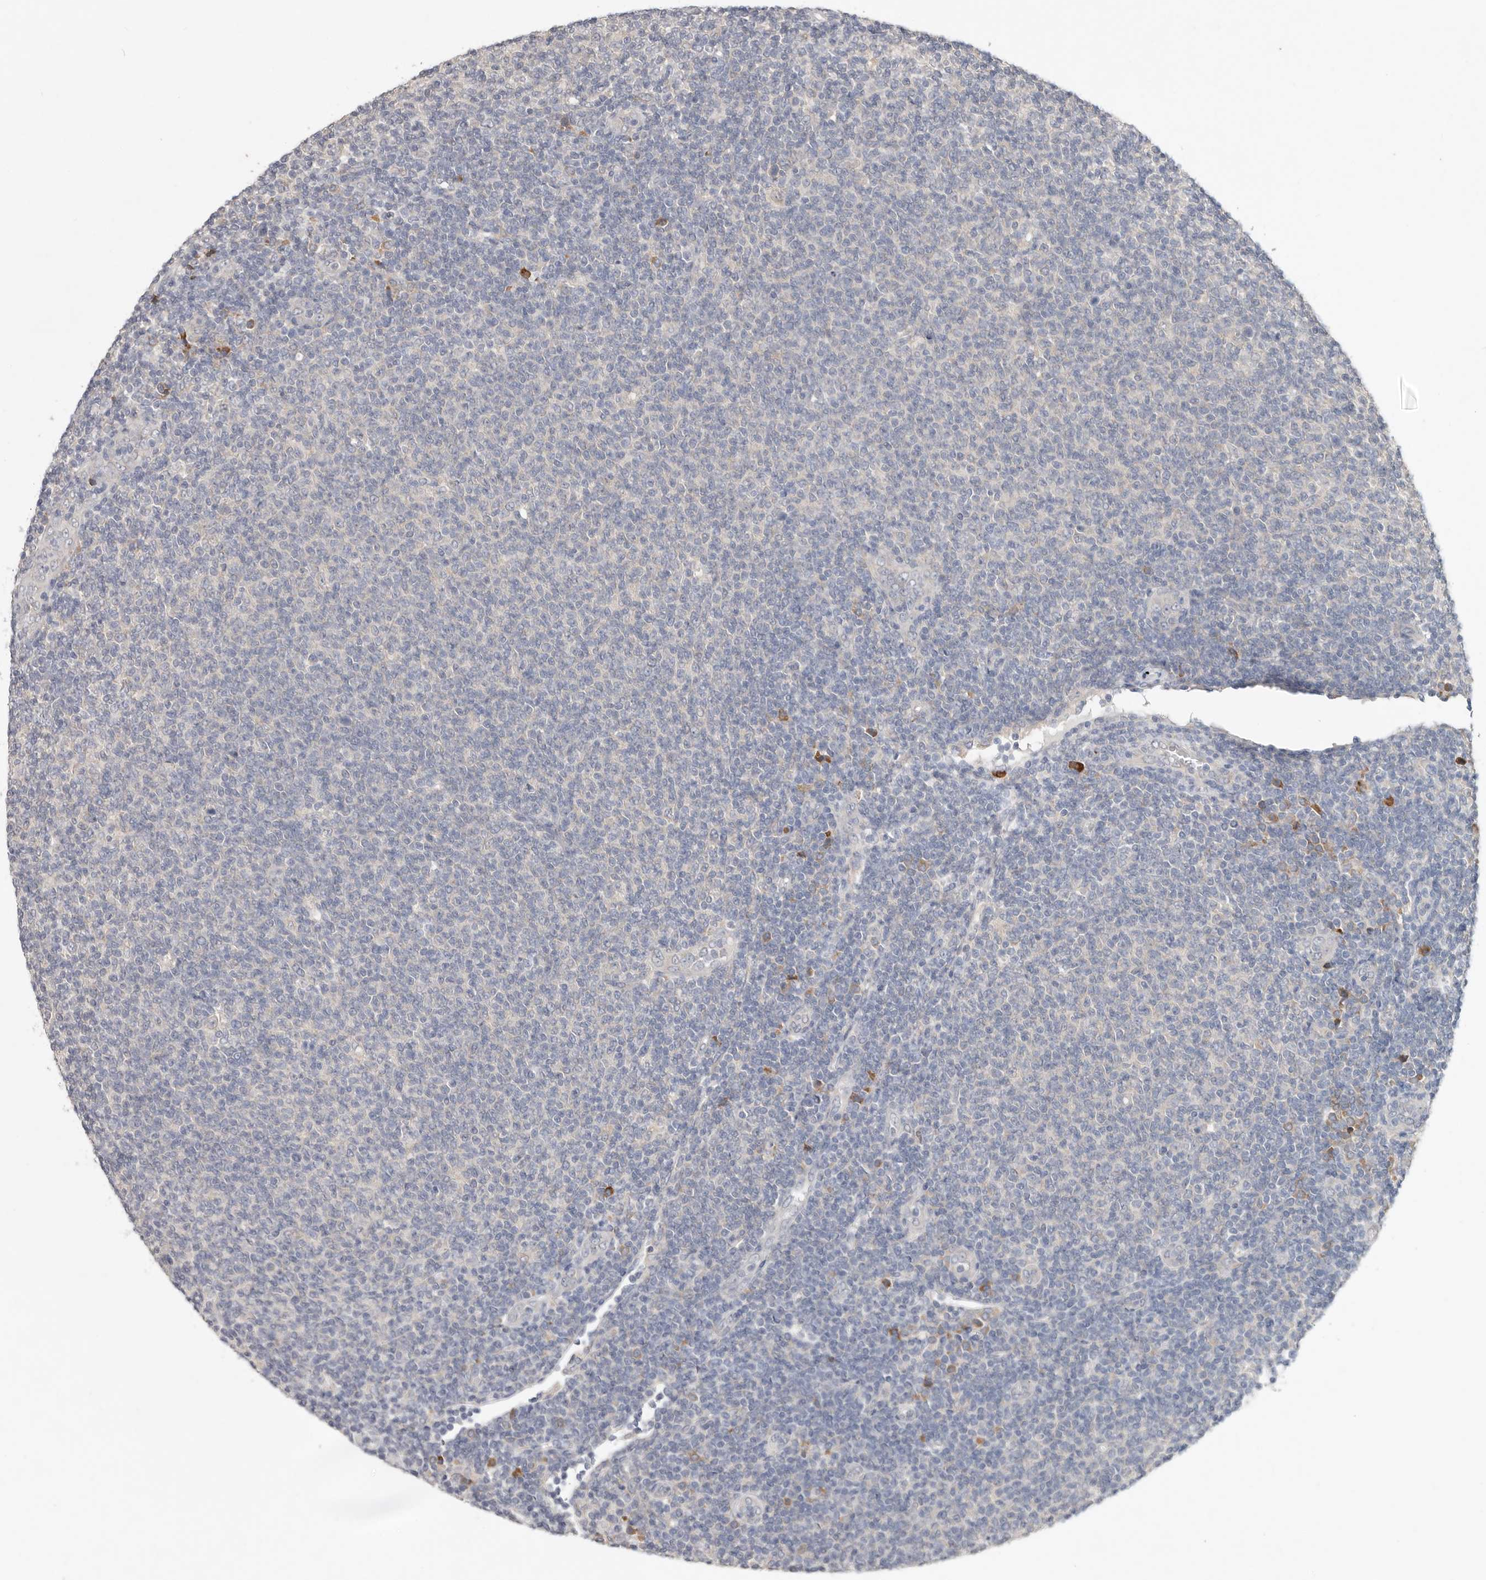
{"staining": {"intensity": "negative", "quantity": "none", "location": "none"}, "tissue": "lymphoma", "cell_type": "Tumor cells", "image_type": "cancer", "snomed": [{"axis": "morphology", "description": "Malignant lymphoma, non-Hodgkin's type, Low grade"}, {"axis": "topography", "description": "Lymph node"}], "caption": "The immunohistochemistry (IHC) photomicrograph has no significant expression in tumor cells of lymphoma tissue. (Stains: DAB (3,3'-diaminobenzidine) immunohistochemistry (IHC) with hematoxylin counter stain, Microscopy: brightfield microscopy at high magnification).", "gene": "WDR77", "patient": {"sex": "male", "age": 66}}